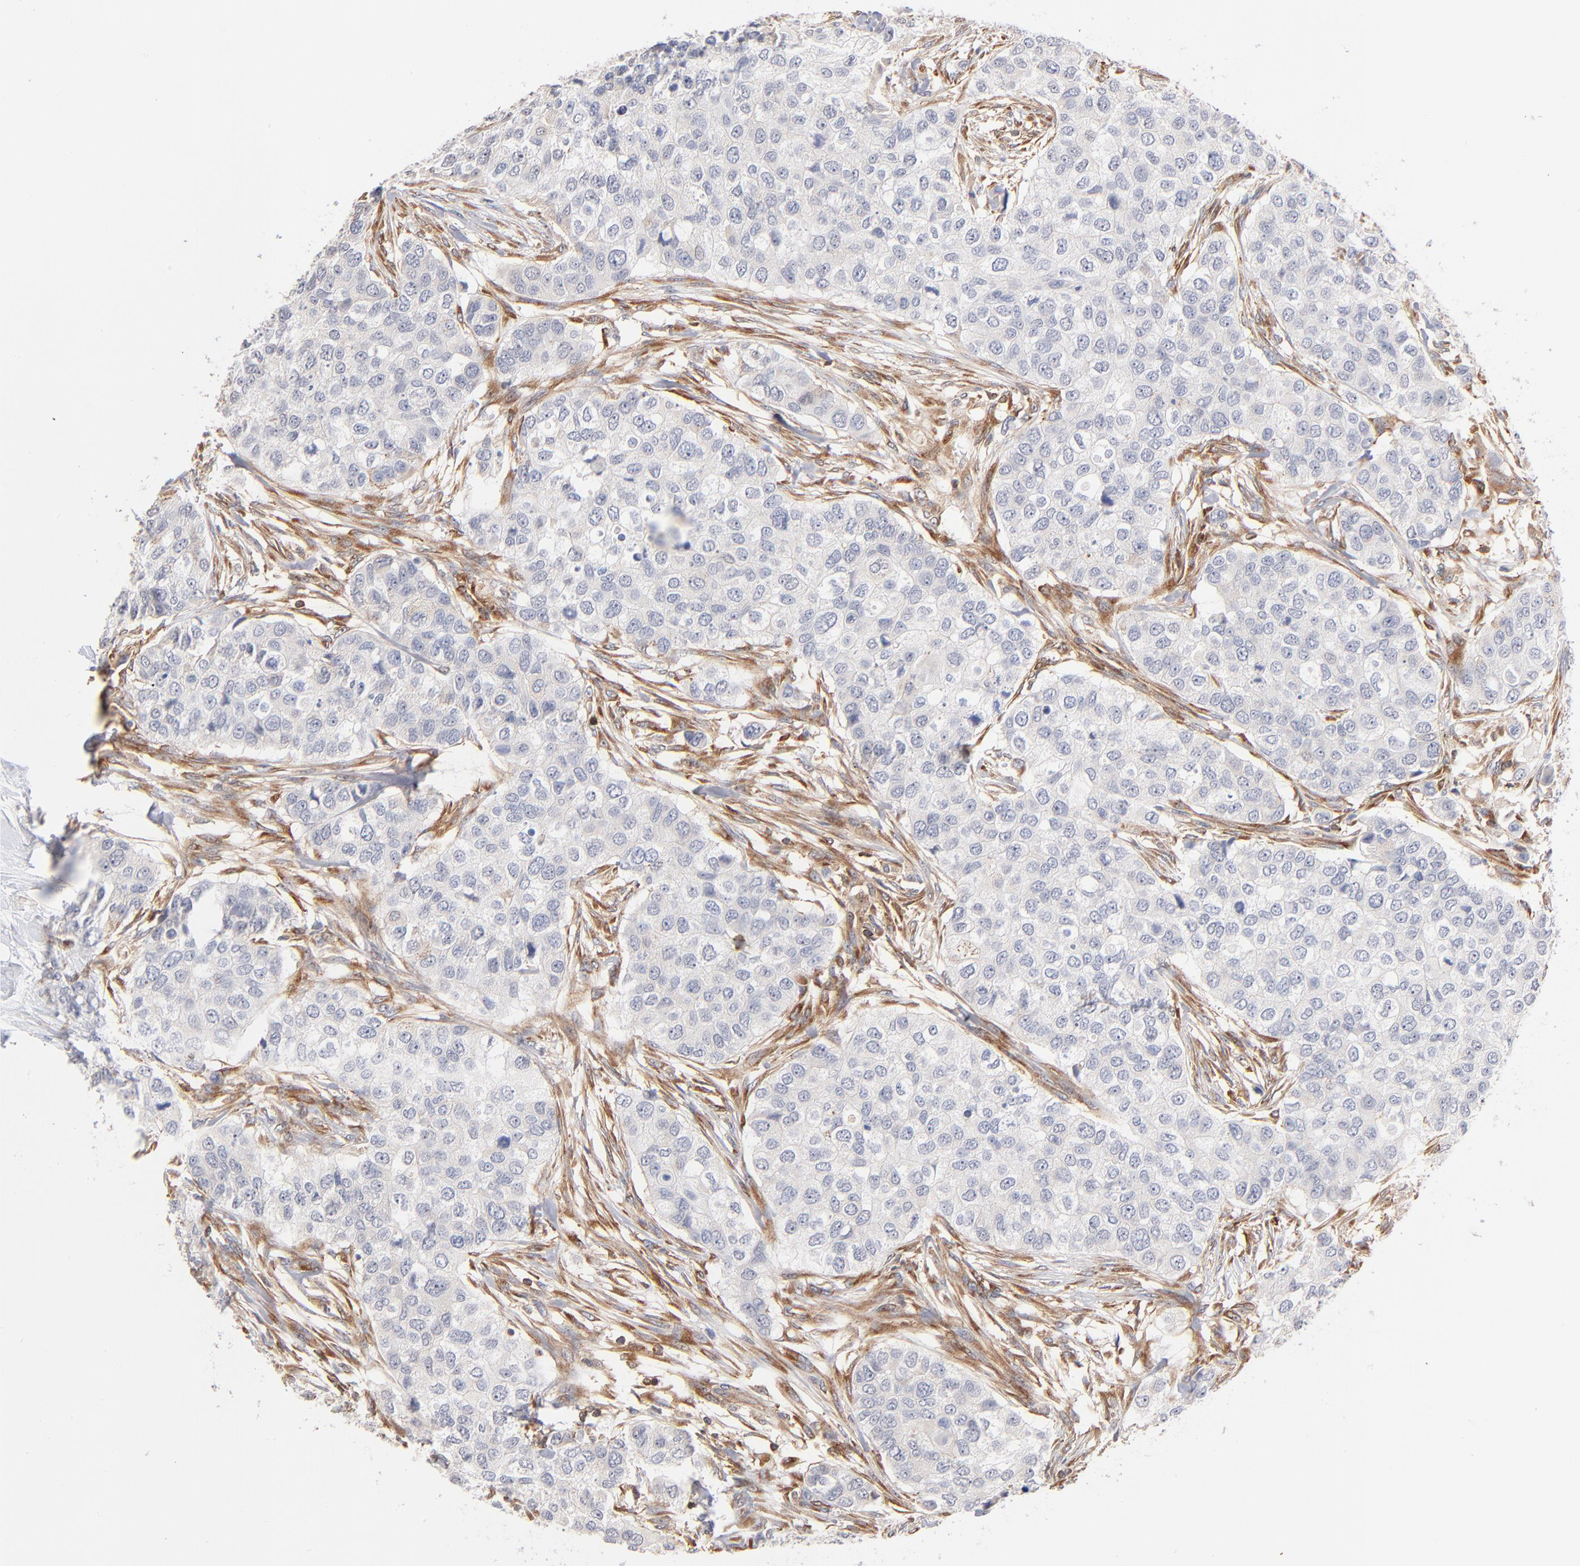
{"staining": {"intensity": "negative", "quantity": "none", "location": "none"}, "tissue": "breast cancer", "cell_type": "Tumor cells", "image_type": "cancer", "snomed": [{"axis": "morphology", "description": "Normal tissue, NOS"}, {"axis": "morphology", "description": "Duct carcinoma"}, {"axis": "topography", "description": "Breast"}], "caption": "A high-resolution image shows immunohistochemistry staining of breast cancer, which reveals no significant expression in tumor cells.", "gene": "WIPF1", "patient": {"sex": "female", "age": 49}}